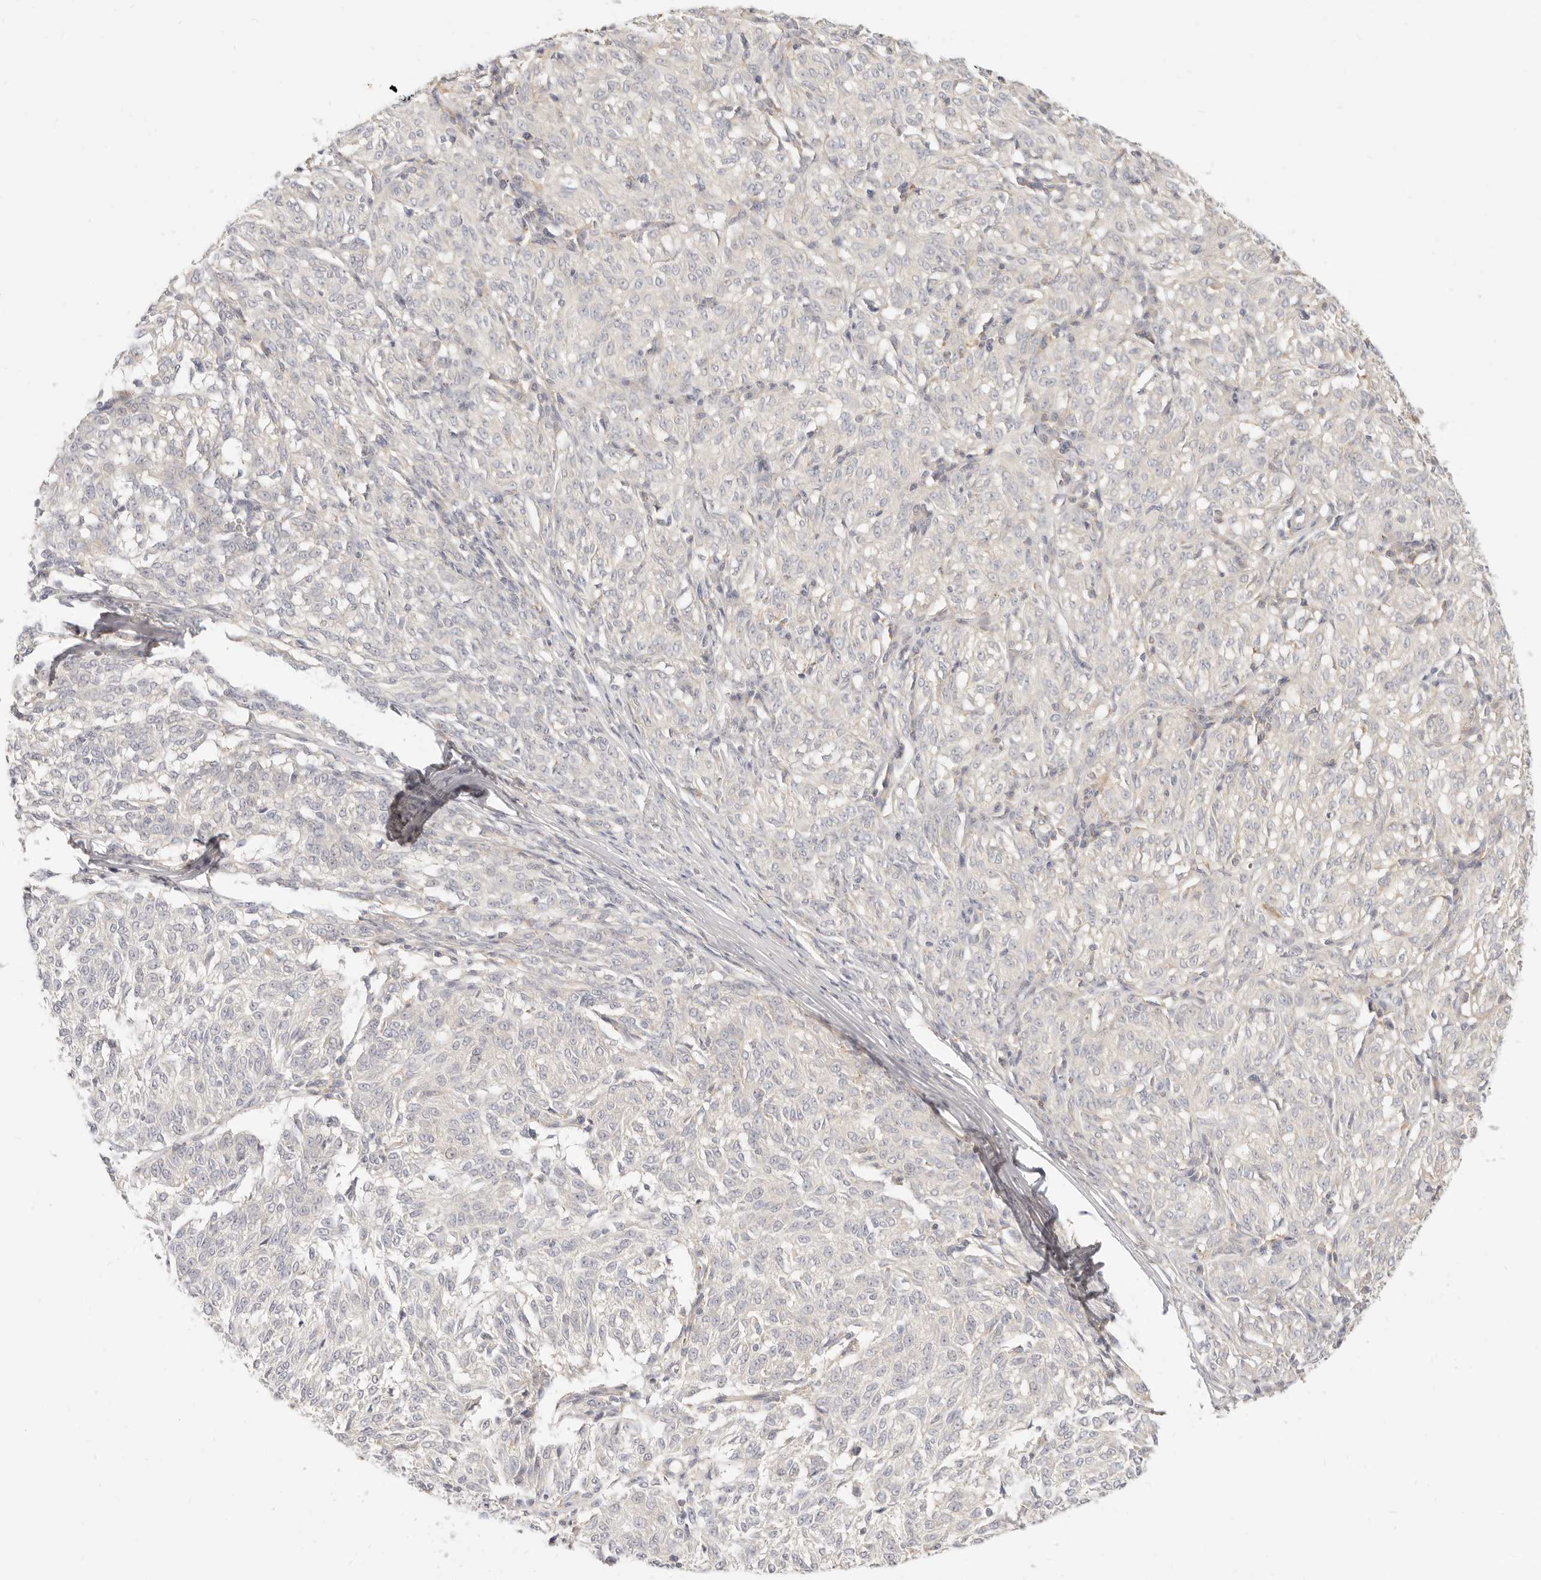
{"staining": {"intensity": "negative", "quantity": "none", "location": "none"}, "tissue": "melanoma", "cell_type": "Tumor cells", "image_type": "cancer", "snomed": [{"axis": "morphology", "description": "Malignant melanoma, NOS"}, {"axis": "topography", "description": "Skin"}], "caption": "DAB immunohistochemical staining of human melanoma shows no significant expression in tumor cells.", "gene": "LTB4R2", "patient": {"sex": "female", "age": 72}}